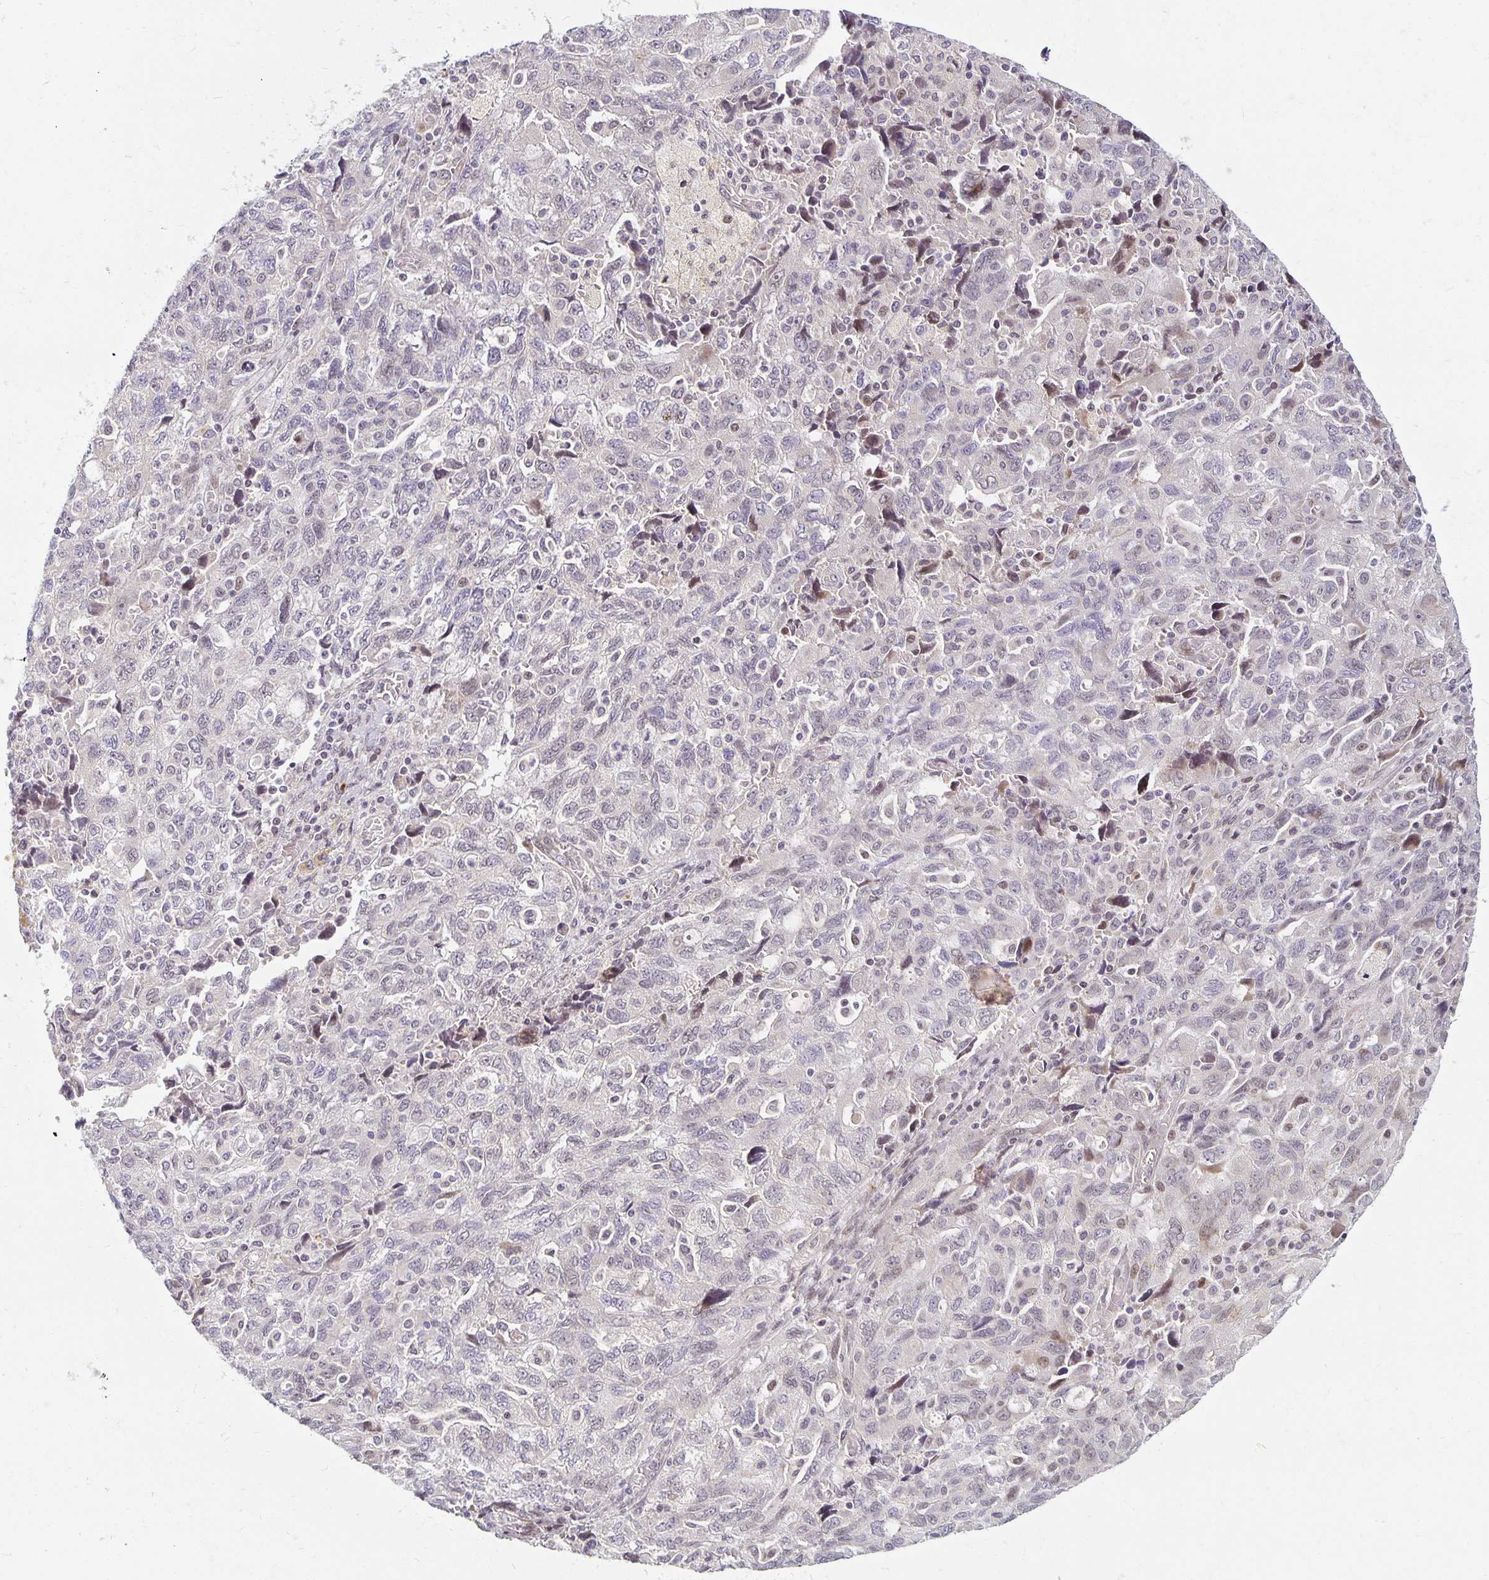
{"staining": {"intensity": "negative", "quantity": "none", "location": "none"}, "tissue": "ovarian cancer", "cell_type": "Tumor cells", "image_type": "cancer", "snomed": [{"axis": "morphology", "description": "Carcinoma, NOS"}, {"axis": "morphology", "description": "Cystadenocarcinoma, serous, NOS"}, {"axis": "topography", "description": "Ovary"}], "caption": "Immunohistochemistry of ovarian carcinoma exhibits no expression in tumor cells.", "gene": "EHF", "patient": {"sex": "female", "age": 69}}